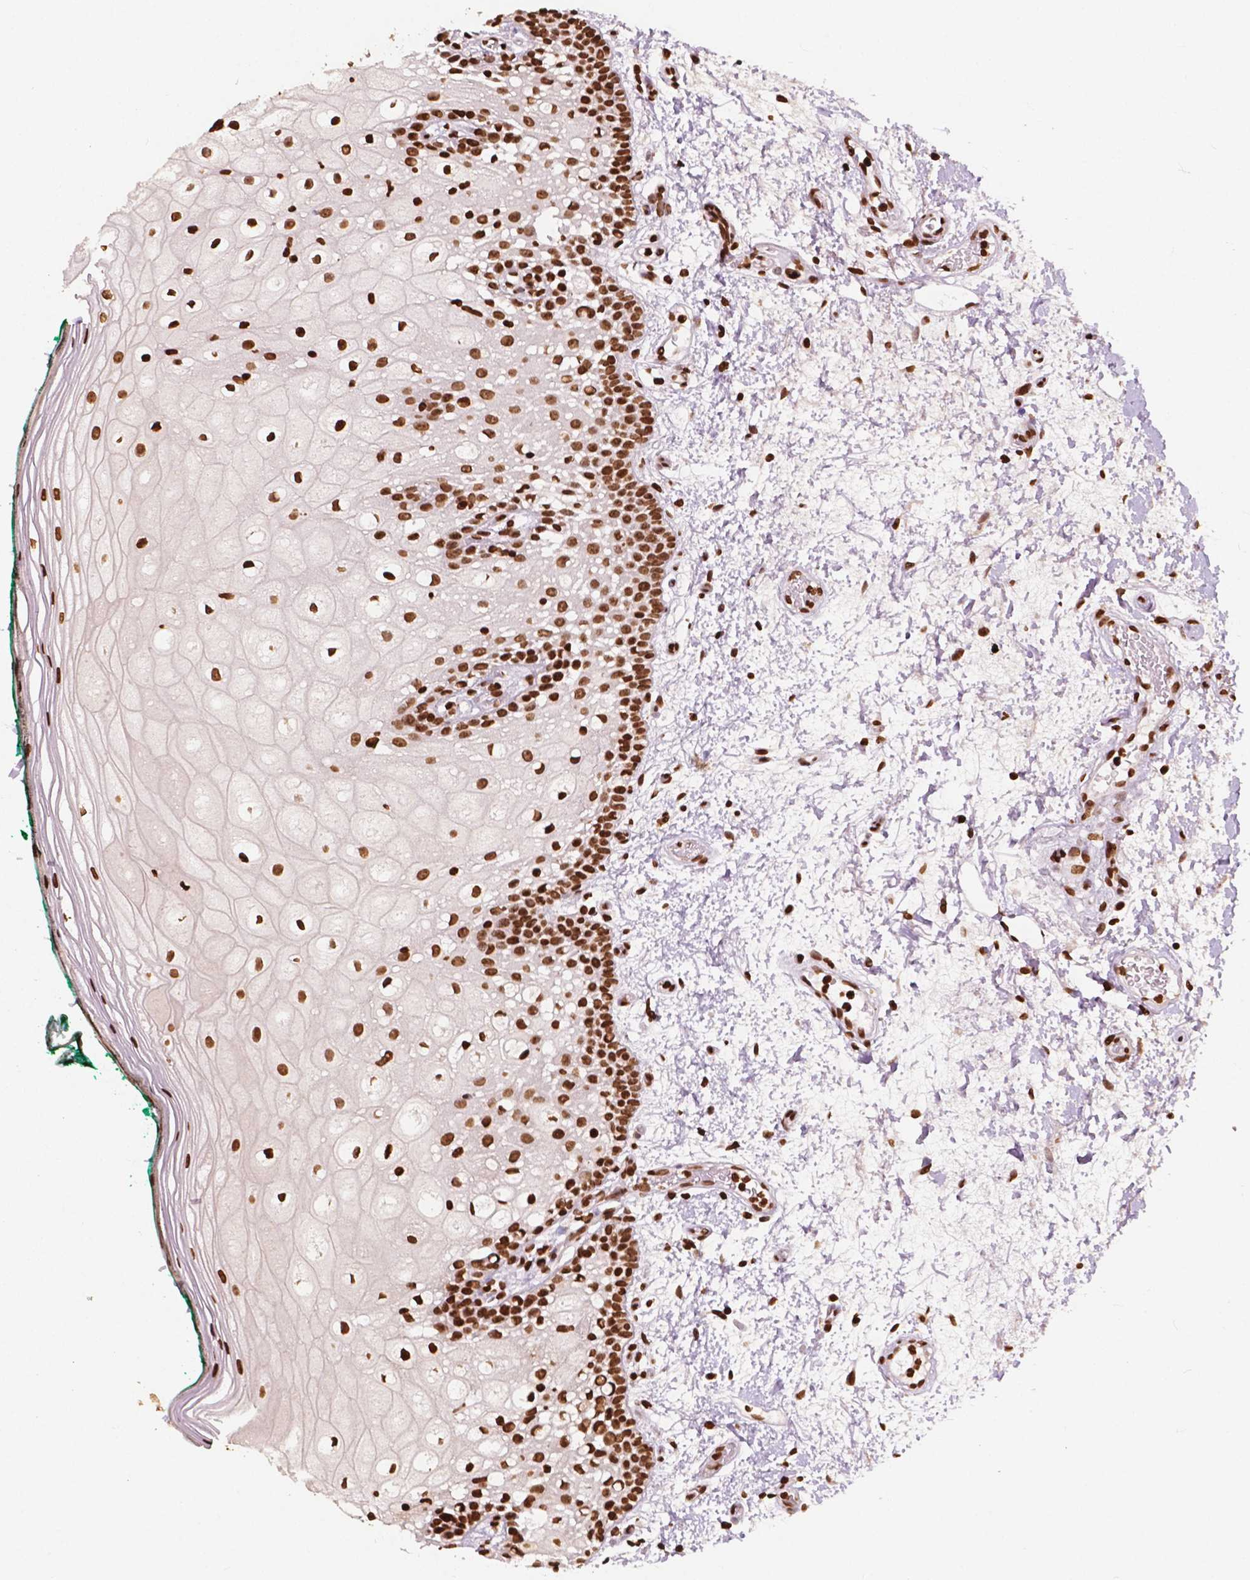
{"staining": {"intensity": "strong", "quantity": ">75%", "location": "nuclear"}, "tissue": "oral mucosa", "cell_type": "Squamous epithelial cells", "image_type": "normal", "snomed": [{"axis": "morphology", "description": "Normal tissue, NOS"}, {"axis": "topography", "description": "Oral tissue"}], "caption": "An image of human oral mucosa stained for a protein exhibits strong nuclear brown staining in squamous epithelial cells. The staining is performed using DAB brown chromogen to label protein expression. The nuclei are counter-stained blue using hematoxylin.", "gene": "H3C7", "patient": {"sex": "female", "age": 83}}